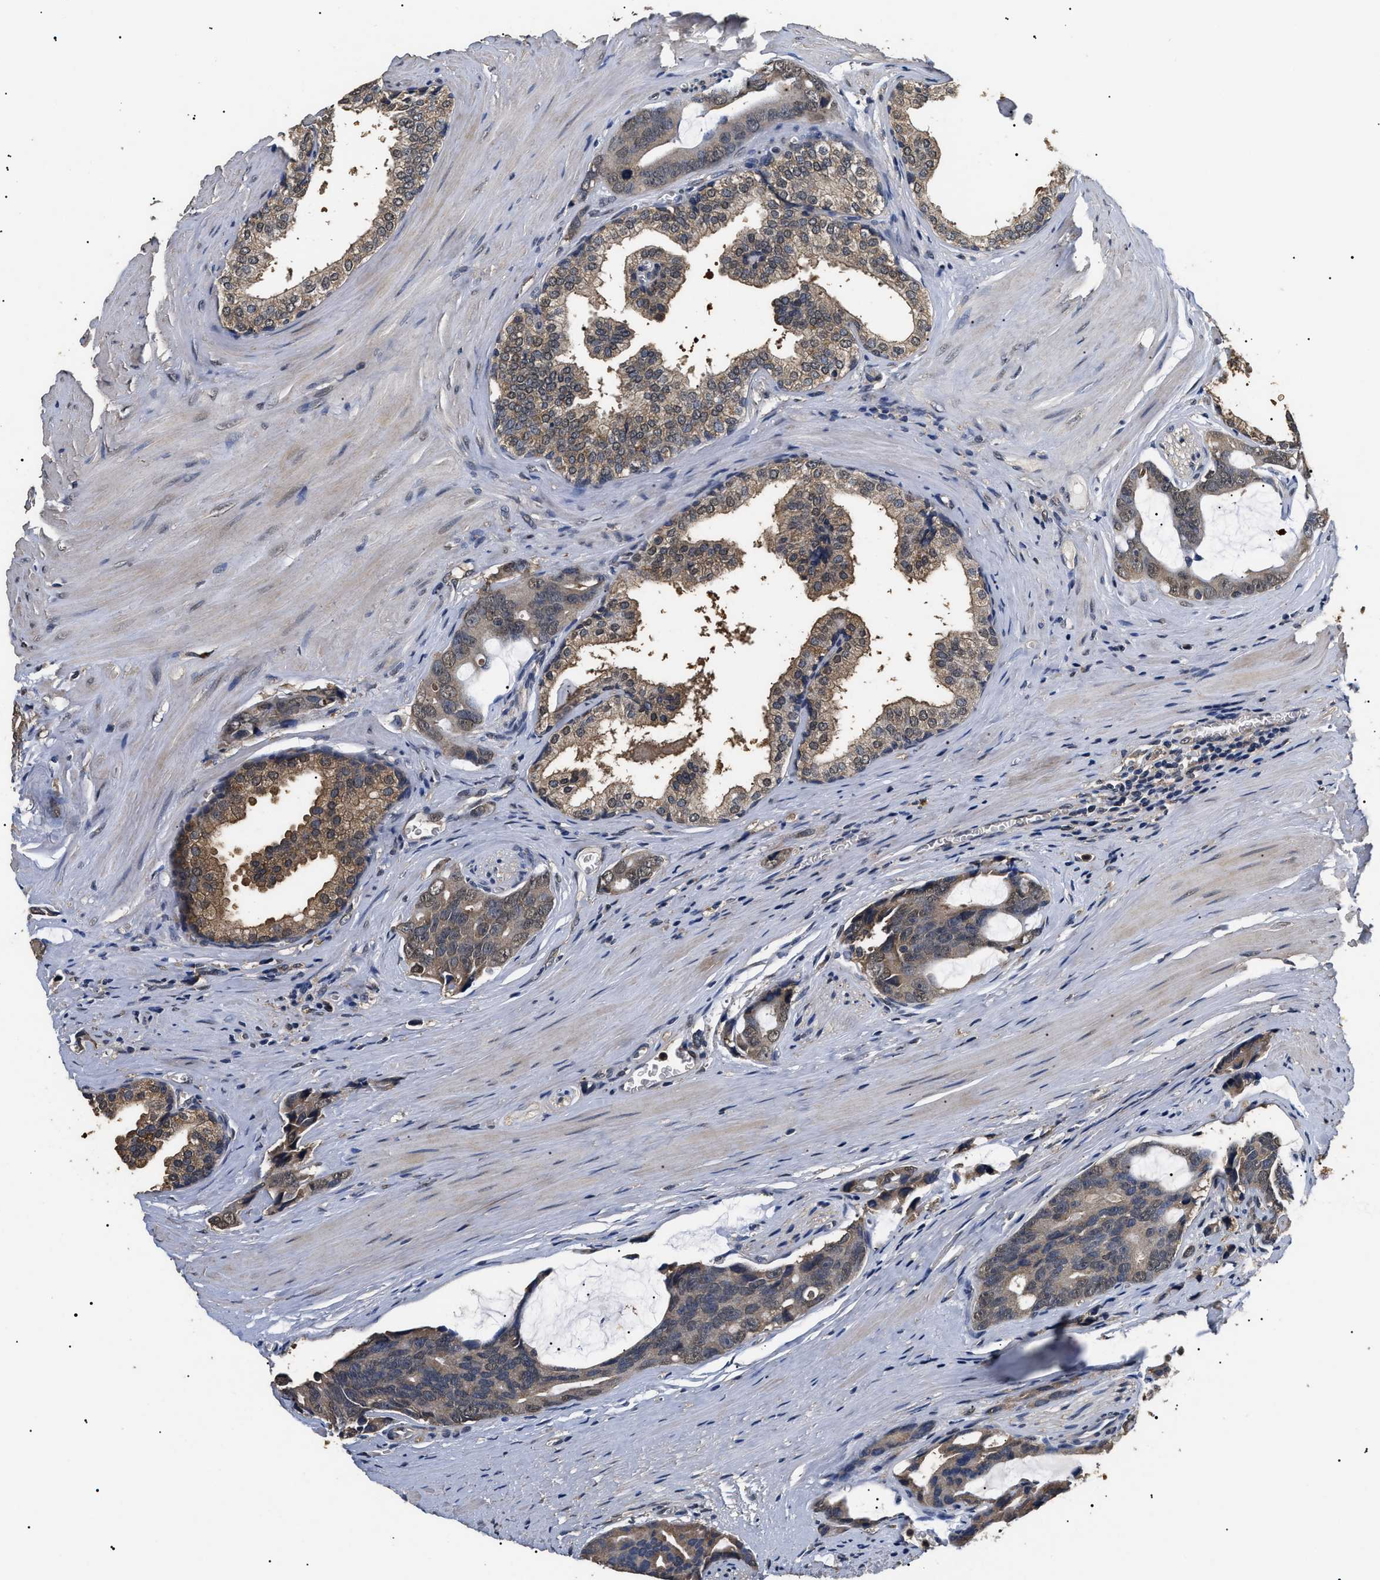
{"staining": {"intensity": "weak", "quantity": ">75%", "location": "cytoplasmic/membranous,nuclear"}, "tissue": "prostate cancer", "cell_type": "Tumor cells", "image_type": "cancer", "snomed": [{"axis": "morphology", "description": "Adenocarcinoma, Medium grade"}, {"axis": "topography", "description": "Prostate"}], "caption": "Protein analysis of prostate cancer (adenocarcinoma (medium-grade)) tissue demonstrates weak cytoplasmic/membranous and nuclear positivity in approximately >75% of tumor cells. The protein is shown in brown color, while the nuclei are stained blue.", "gene": "PSMD8", "patient": {"sex": "male", "age": 53}}